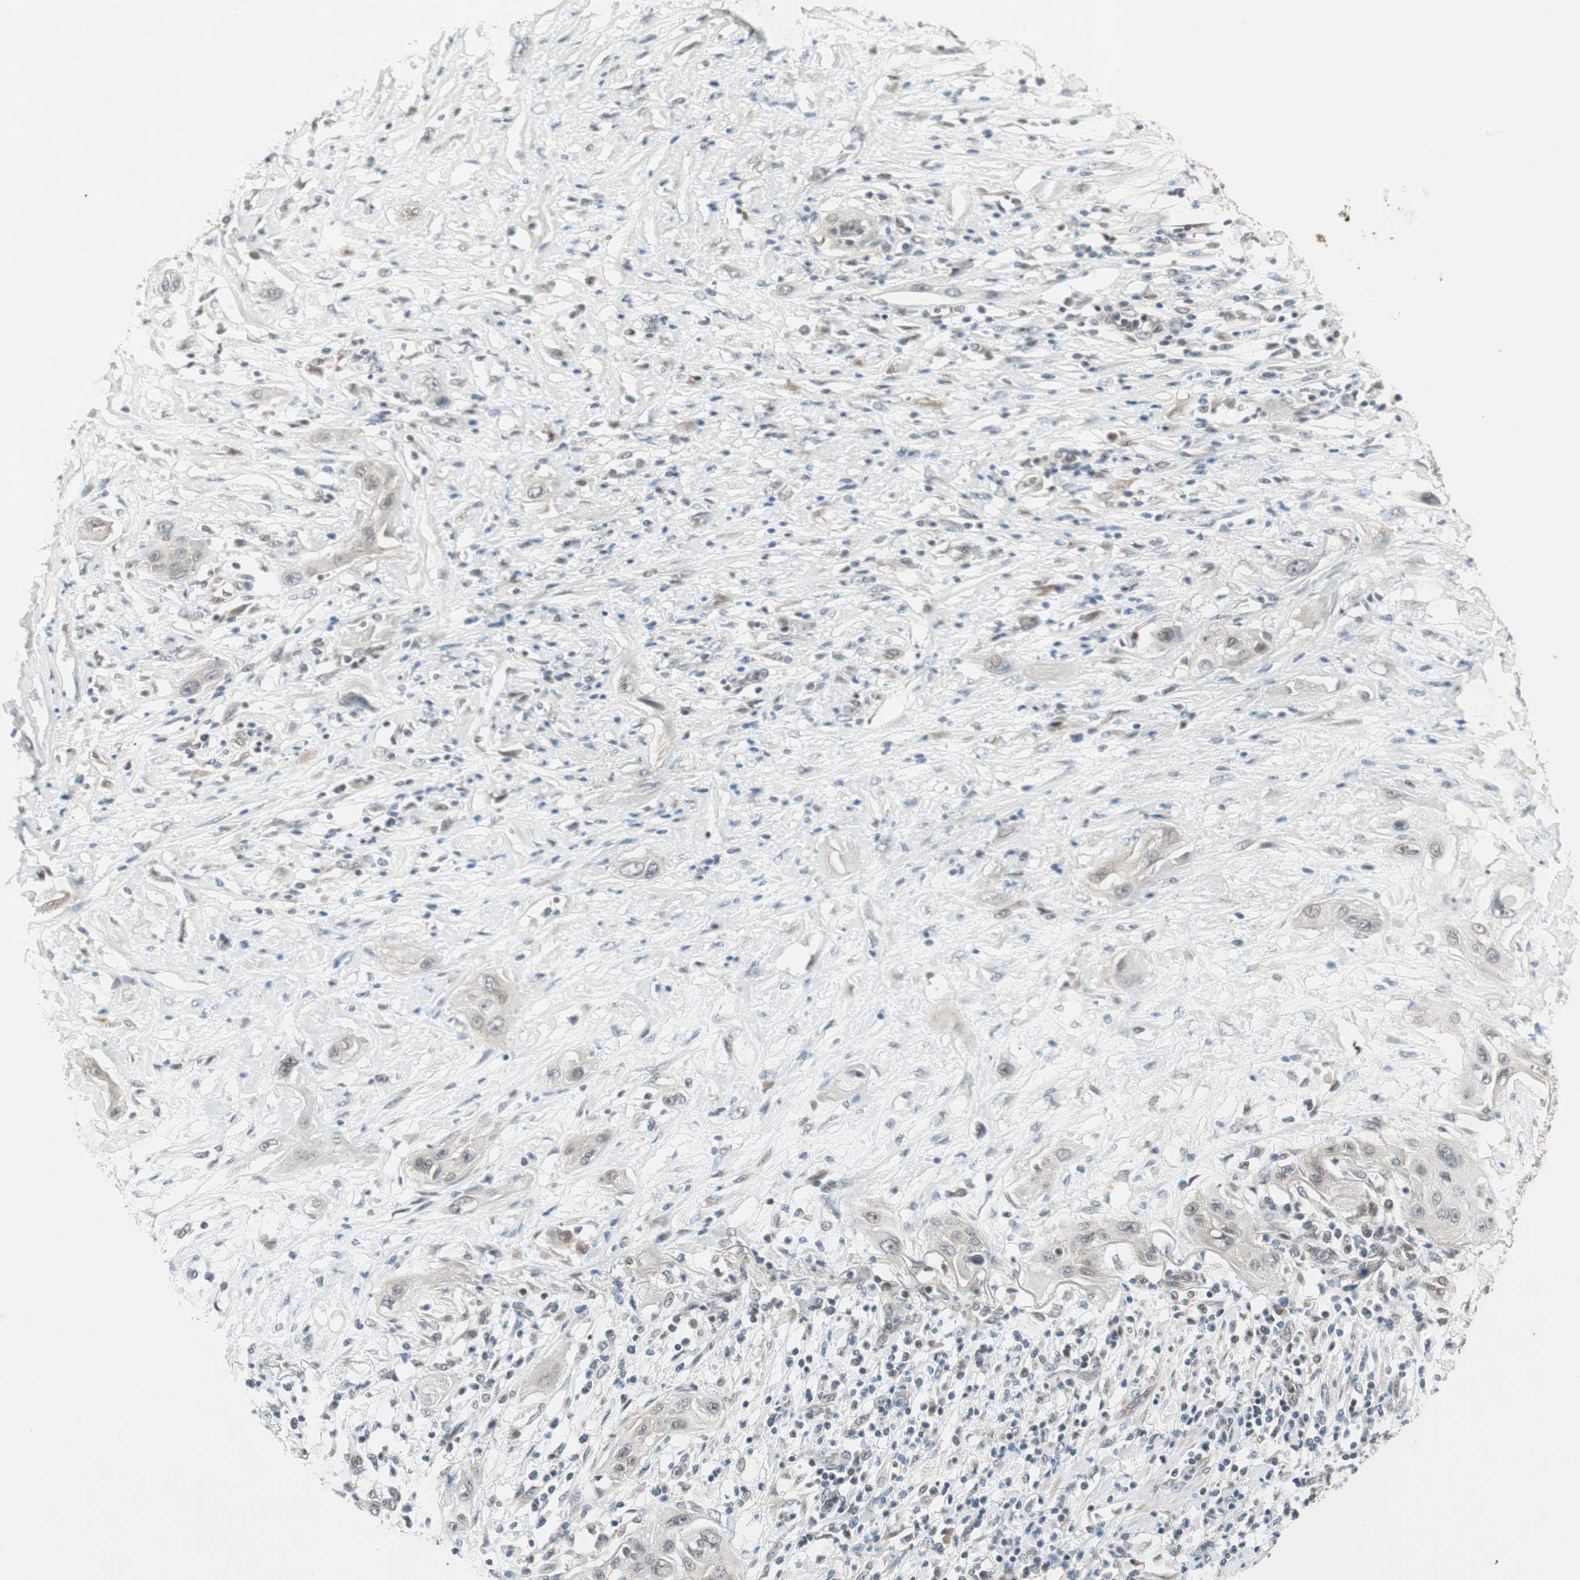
{"staining": {"intensity": "negative", "quantity": "none", "location": "none"}, "tissue": "lung cancer", "cell_type": "Tumor cells", "image_type": "cancer", "snomed": [{"axis": "morphology", "description": "Squamous cell carcinoma, NOS"}, {"axis": "topography", "description": "Lung"}], "caption": "Immunohistochemistry photomicrograph of human lung squamous cell carcinoma stained for a protein (brown), which demonstrates no positivity in tumor cells.", "gene": "PGBD1", "patient": {"sex": "female", "age": 47}}